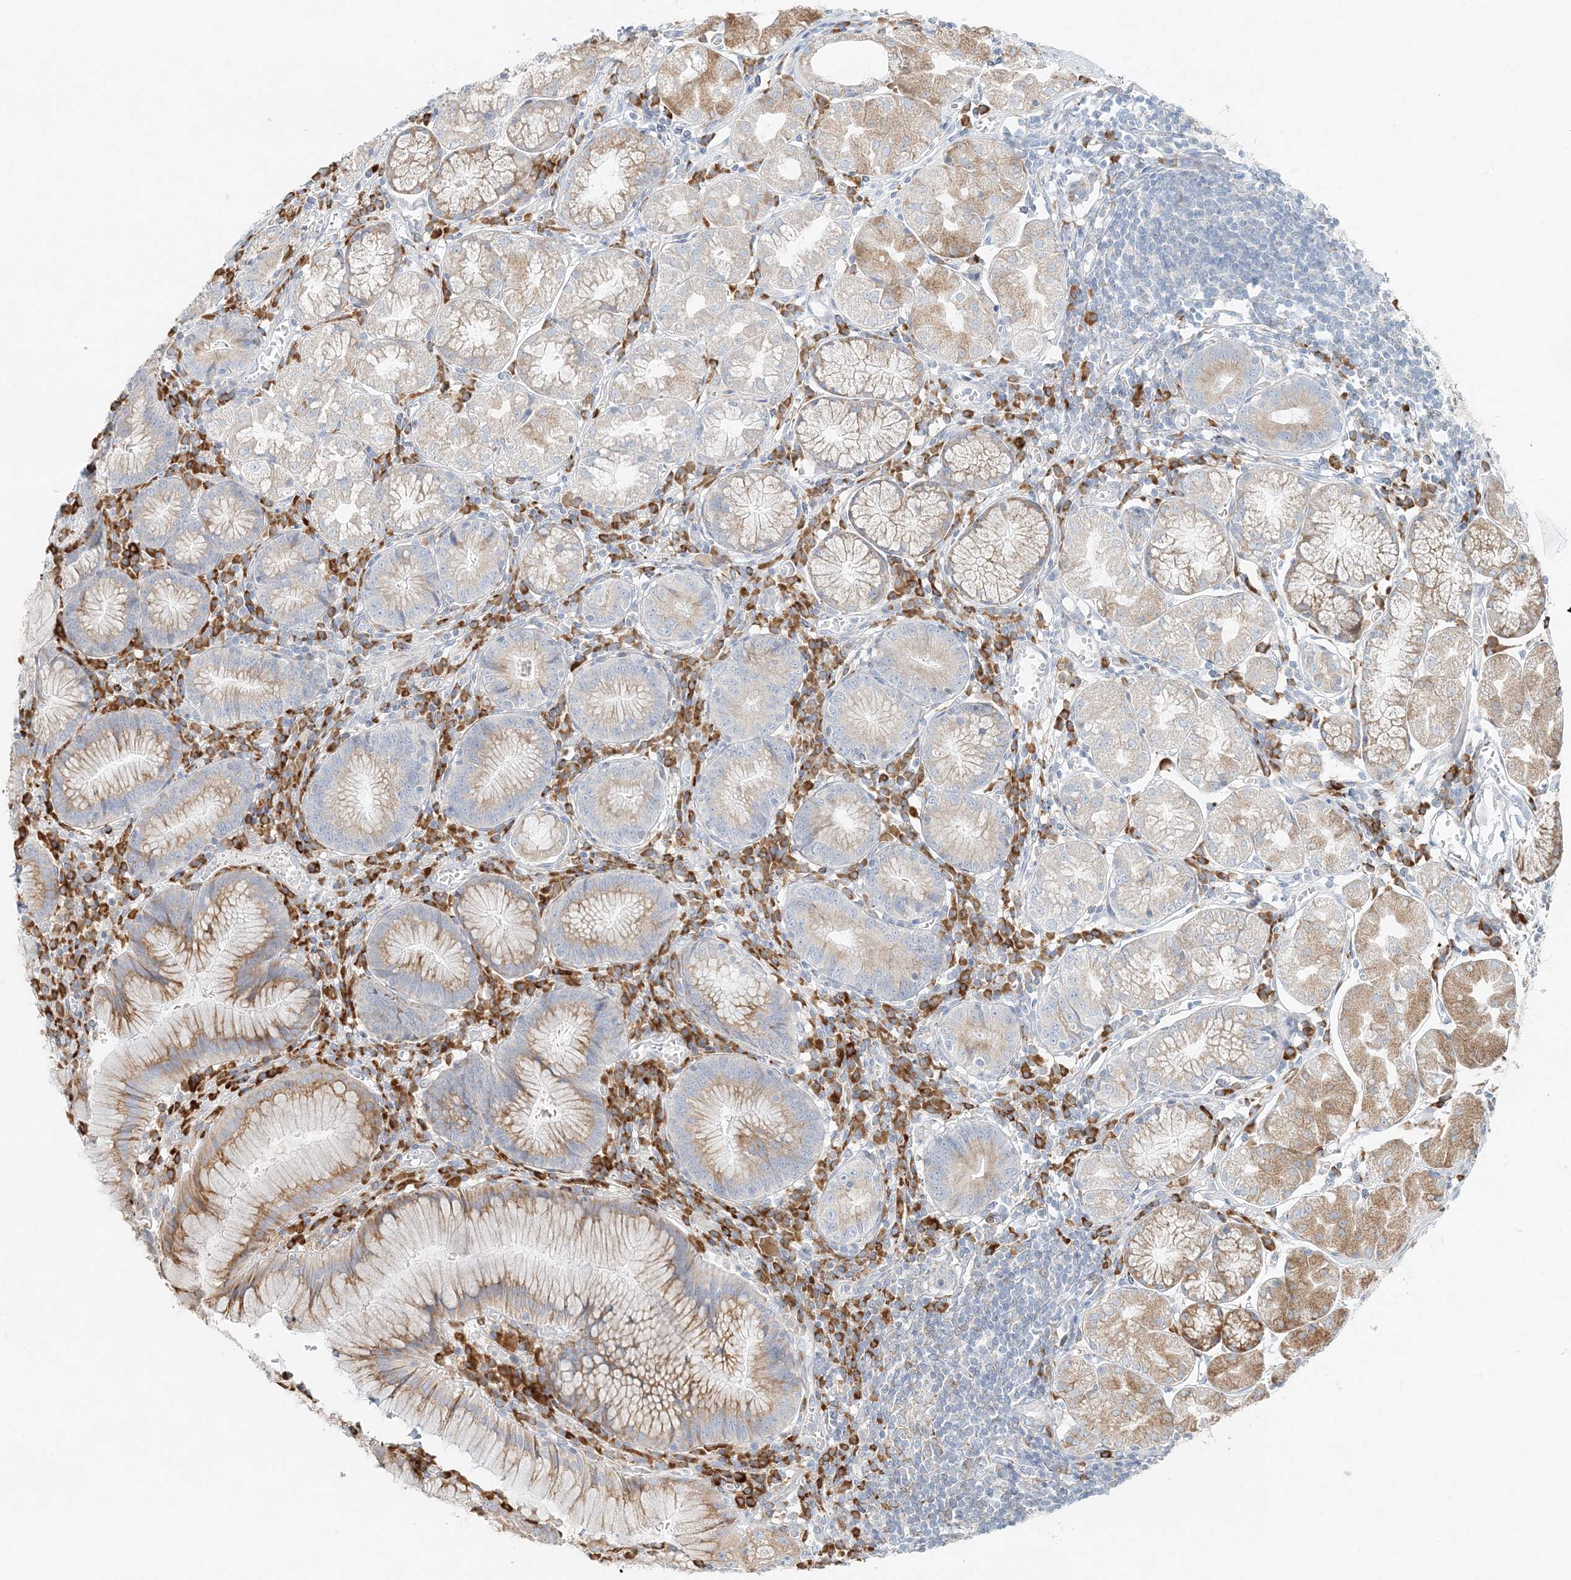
{"staining": {"intensity": "moderate", "quantity": ">75%", "location": "cytoplasmic/membranous"}, "tissue": "stomach", "cell_type": "Glandular cells", "image_type": "normal", "snomed": [{"axis": "morphology", "description": "Normal tissue, NOS"}, {"axis": "topography", "description": "Stomach"}], "caption": "Glandular cells exhibit moderate cytoplasmic/membranous staining in approximately >75% of cells in benign stomach. The protein of interest is shown in brown color, while the nuclei are stained blue.", "gene": "STK11IP", "patient": {"sex": "male", "age": 55}}